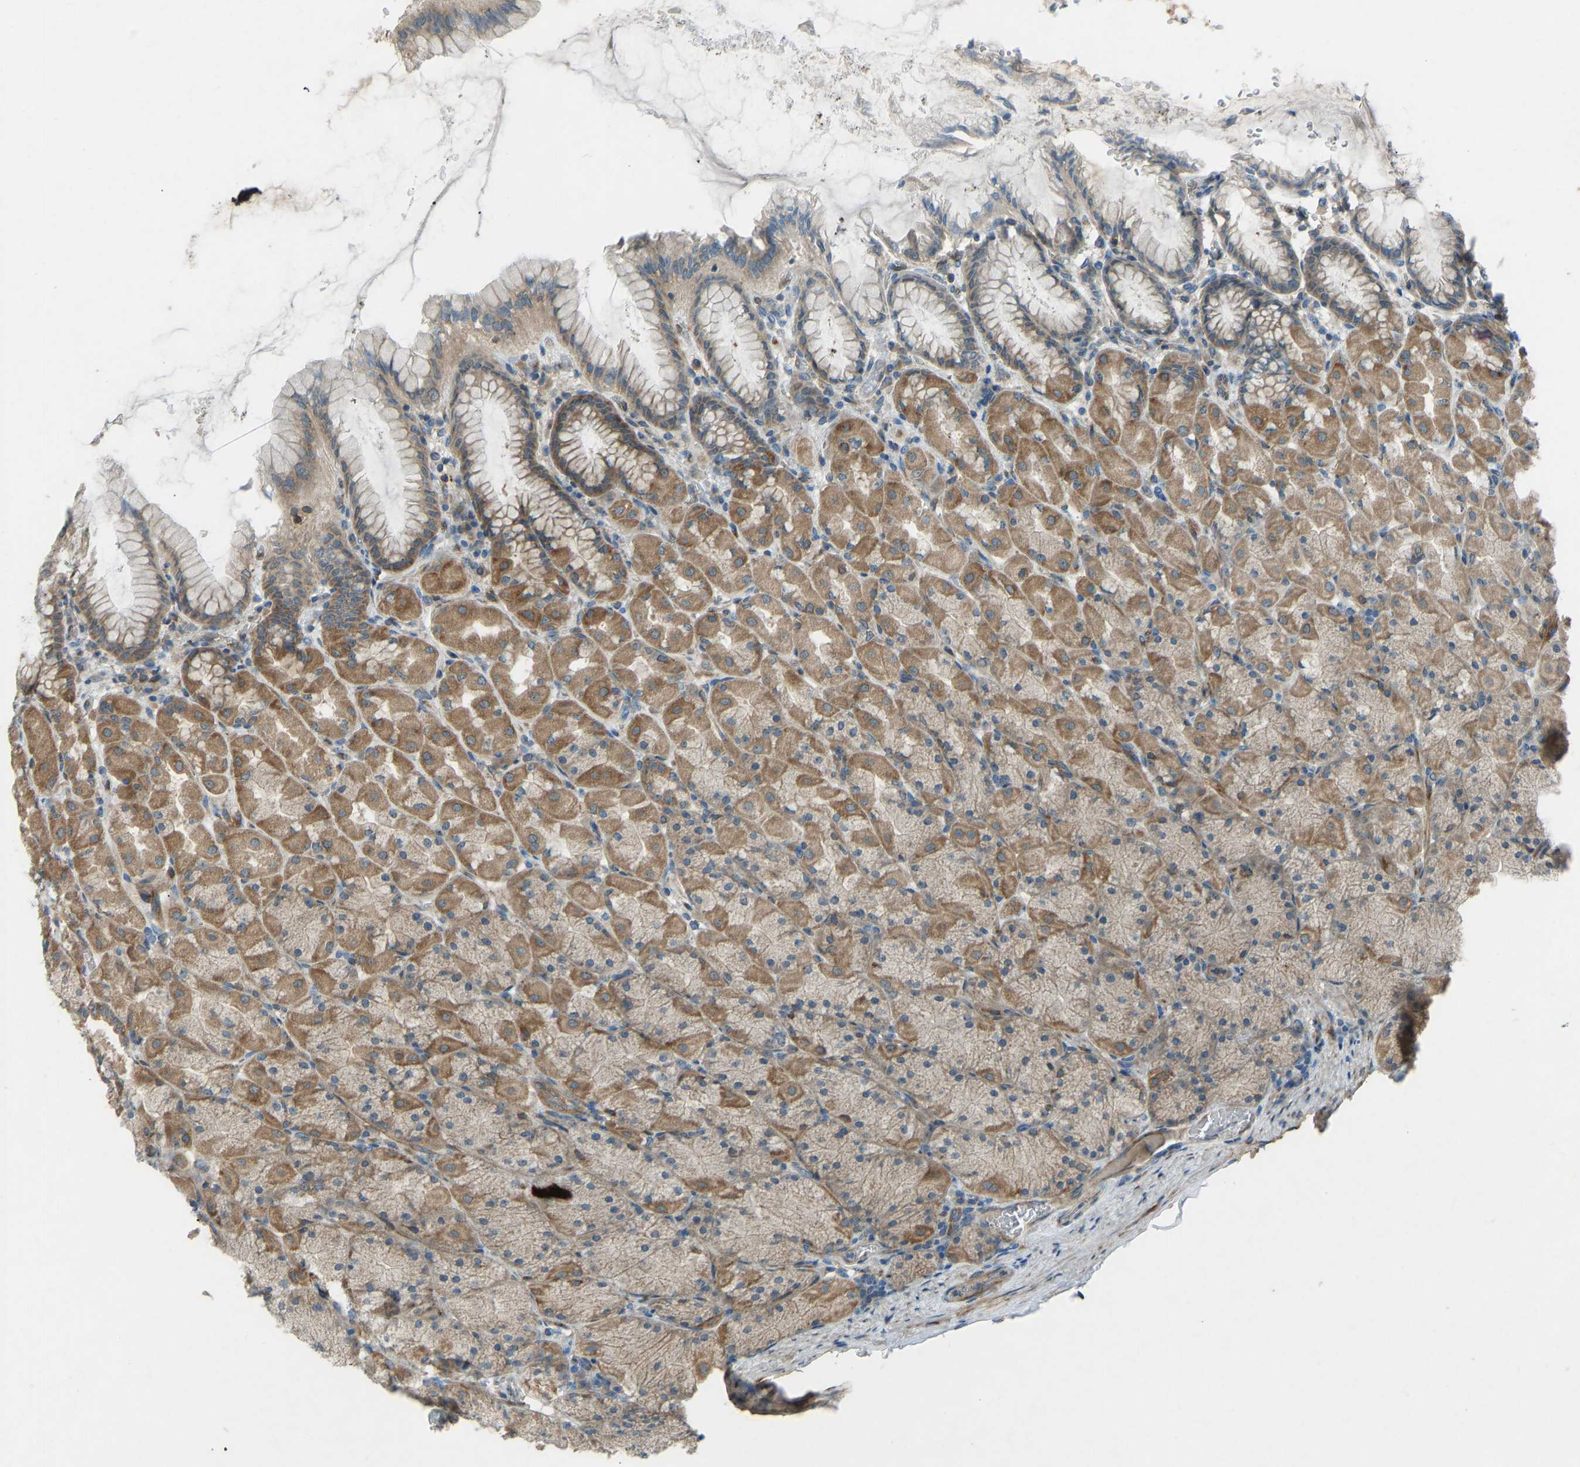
{"staining": {"intensity": "moderate", "quantity": ">75%", "location": "cytoplasmic/membranous"}, "tissue": "stomach", "cell_type": "Glandular cells", "image_type": "normal", "snomed": [{"axis": "morphology", "description": "Normal tissue, NOS"}, {"axis": "topography", "description": "Stomach, upper"}], "caption": "Moderate cytoplasmic/membranous expression is seen in about >75% of glandular cells in unremarkable stomach. (brown staining indicates protein expression, while blue staining denotes nuclei).", "gene": "STAU2", "patient": {"sex": "female", "age": 56}}